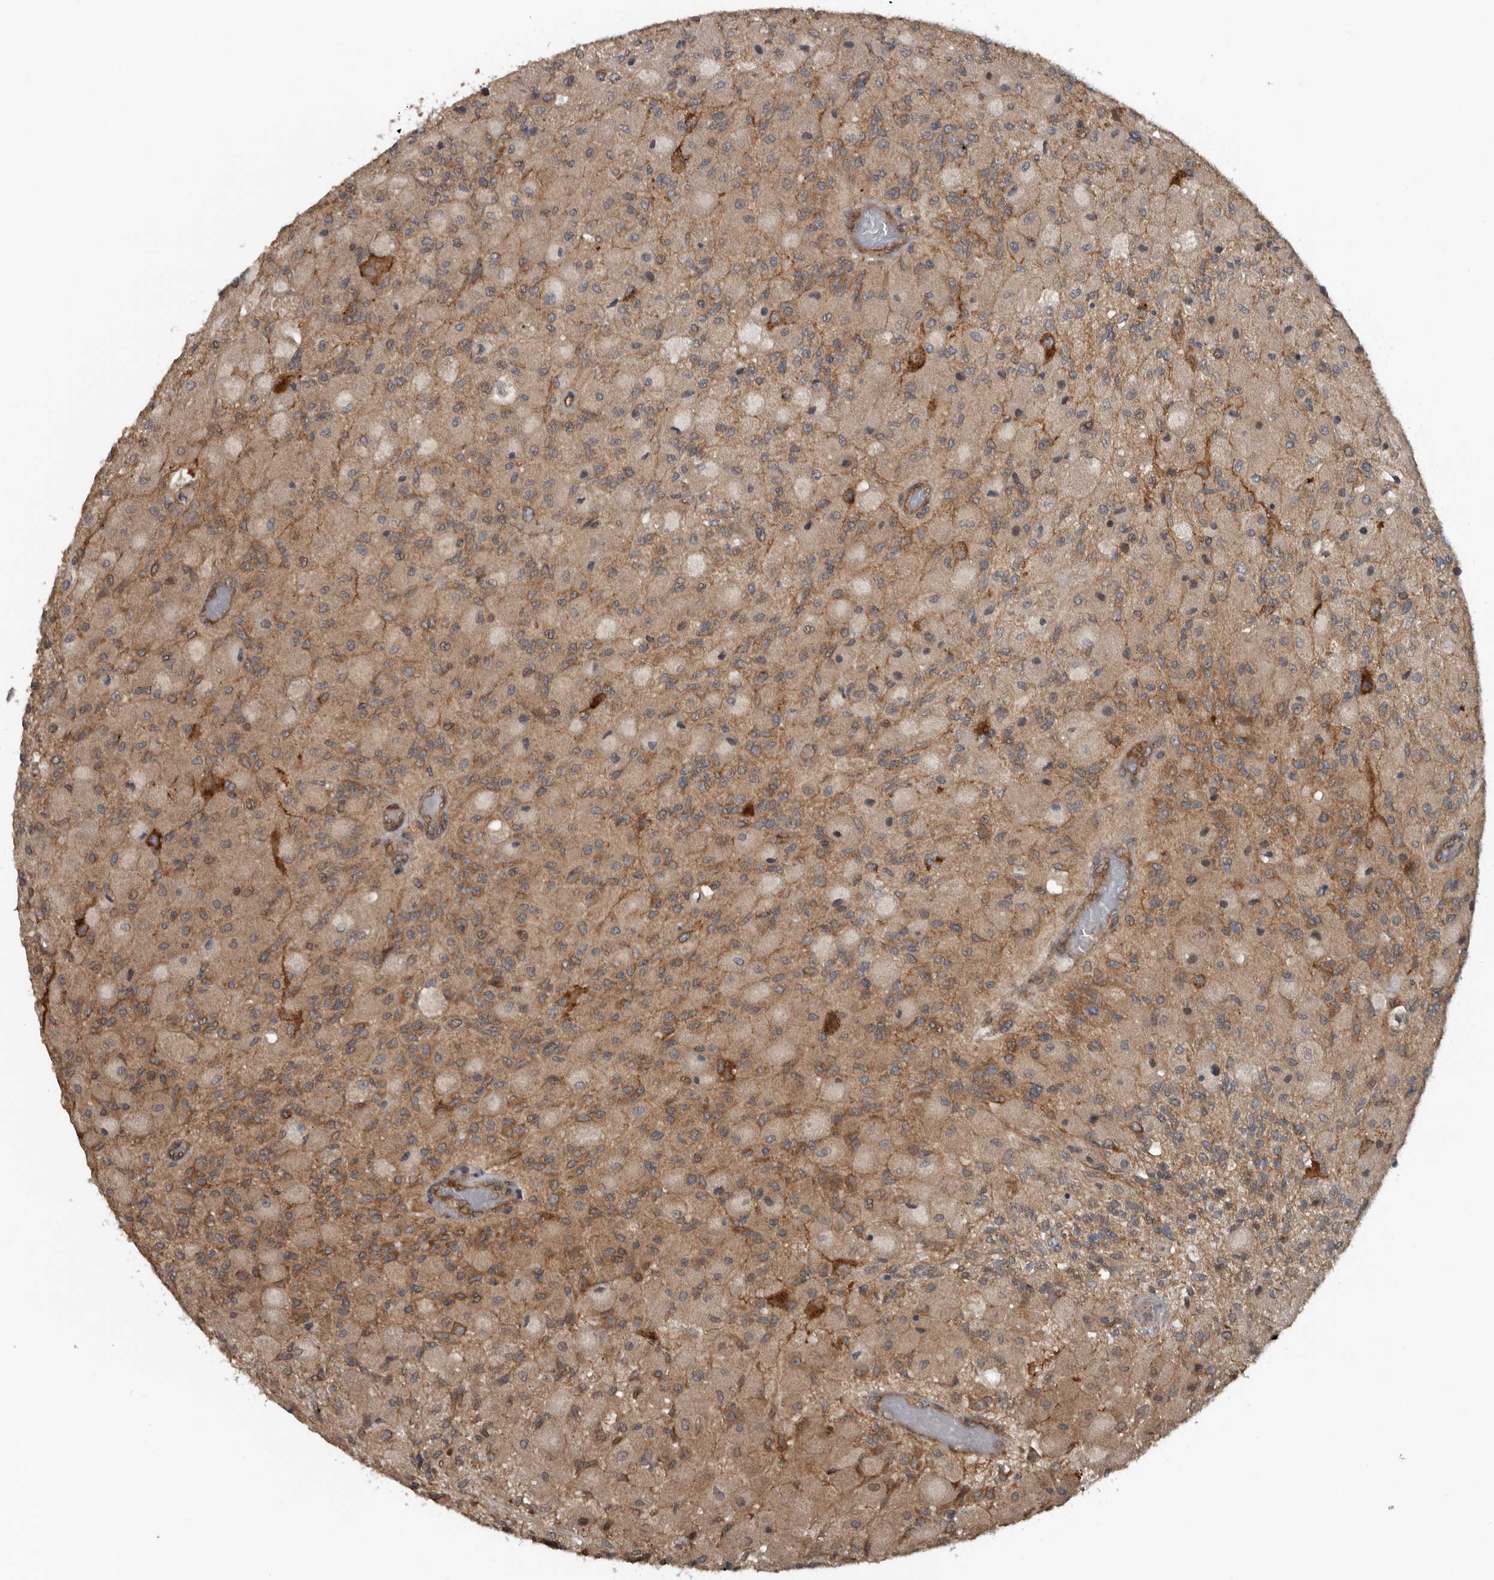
{"staining": {"intensity": "weak", "quantity": ">75%", "location": "cytoplasmic/membranous"}, "tissue": "glioma", "cell_type": "Tumor cells", "image_type": "cancer", "snomed": [{"axis": "morphology", "description": "Normal tissue, NOS"}, {"axis": "morphology", "description": "Glioma, malignant, High grade"}, {"axis": "topography", "description": "Cerebral cortex"}], "caption": "Glioma stained for a protein reveals weak cytoplasmic/membranous positivity in tumor cells.", "gene": "AMFR", "patient": {"sex": "male", "age": 77}}